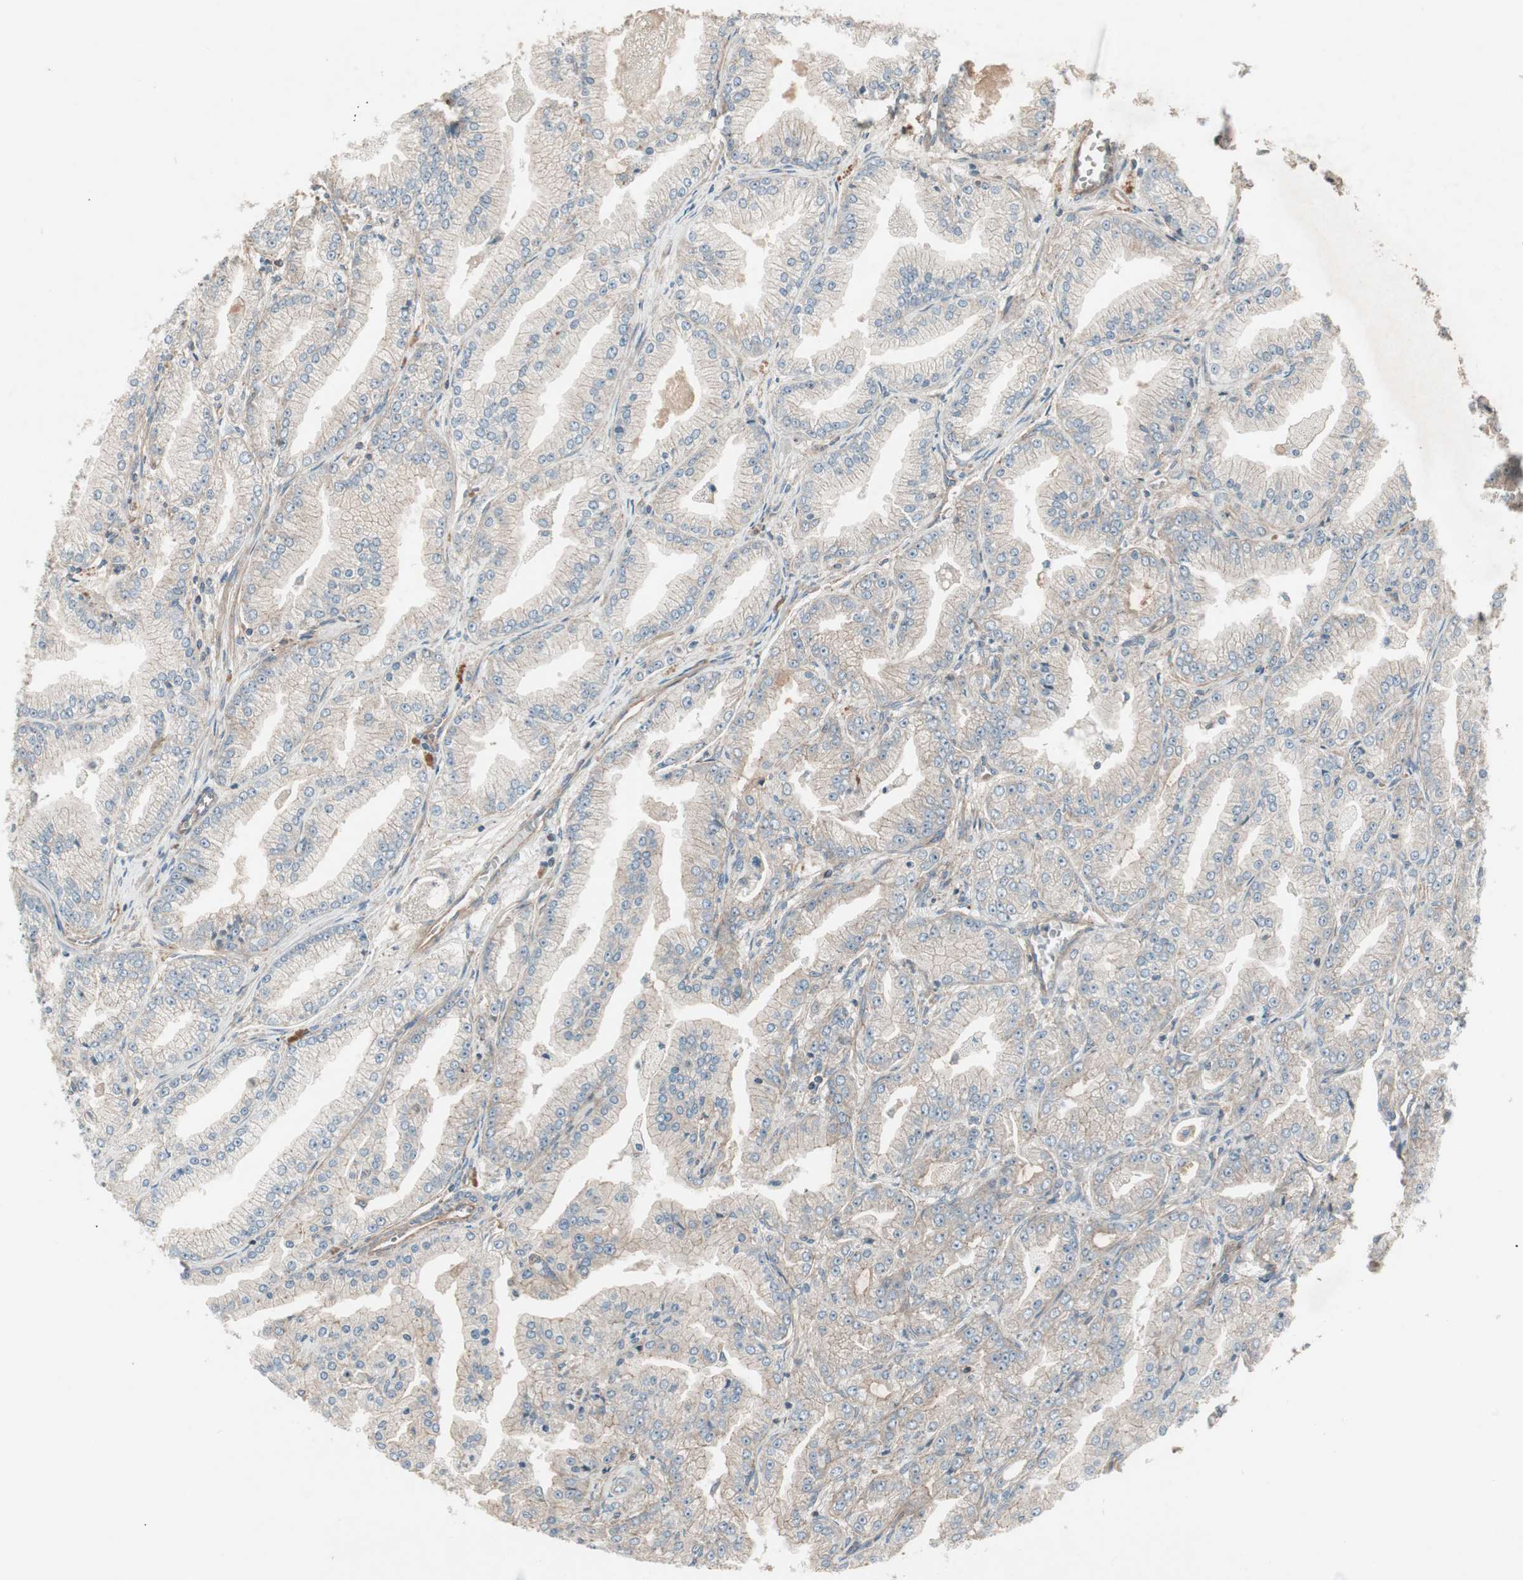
{"staining": {"intensity": "weak", "quantity": "<25%", "location": "cytoplasmic/membranous"}, "tissue": "prostate cancer", "cell_type": "Tumor cells", "image_type": "cancer", "snomed": [{"axis": "morphology", "description": "Adenocarcinoma, High grade"}, {"axis": "topography", "description": "Prostate"}], "caption": "Tumor cells are negative for brown protein staining in prostate cancer.", "gene": "TFPI", "patient": {"sex": "male", "age": 61}}